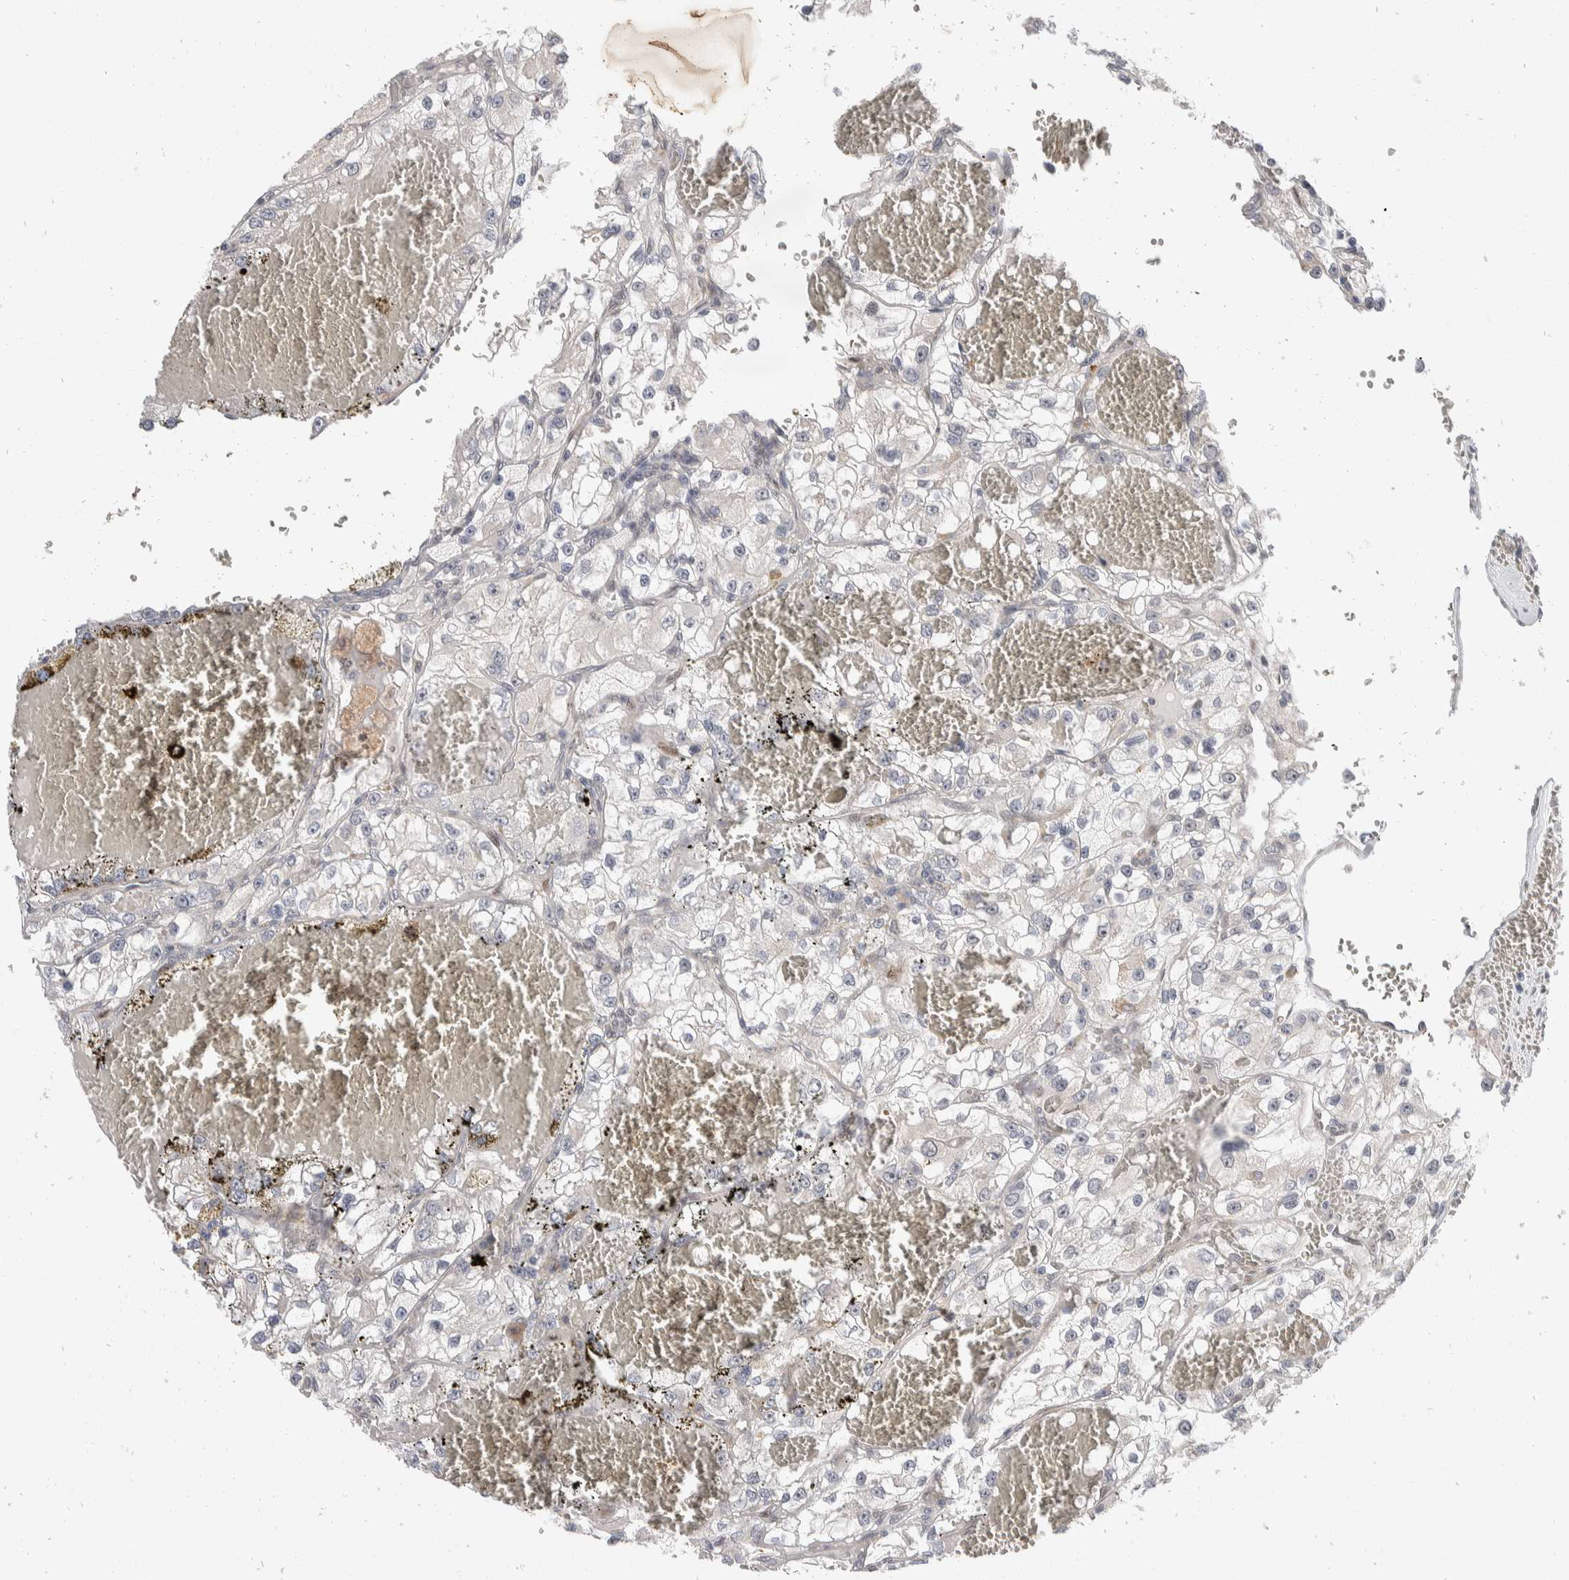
{"staining": {"intensity": "negative", "quantity": "none", "location": "none"}, "tissue": "renal cancer", "cell_type": "Tumor cells", "image_type": "cancer", "snomed": [{"axis": "morphology", "description": "Adenocarcinoma, NOS"}, {"axis": "topography", "description": "Kidney"}], "caption": "Renal cancer (adenocarcinoma) stained for a protein using immunohistochemistry (IHC) exhibits no positivity tumor cells.", "gene": "ZNF703", "patient": {"sex": "female", "age": 57}}